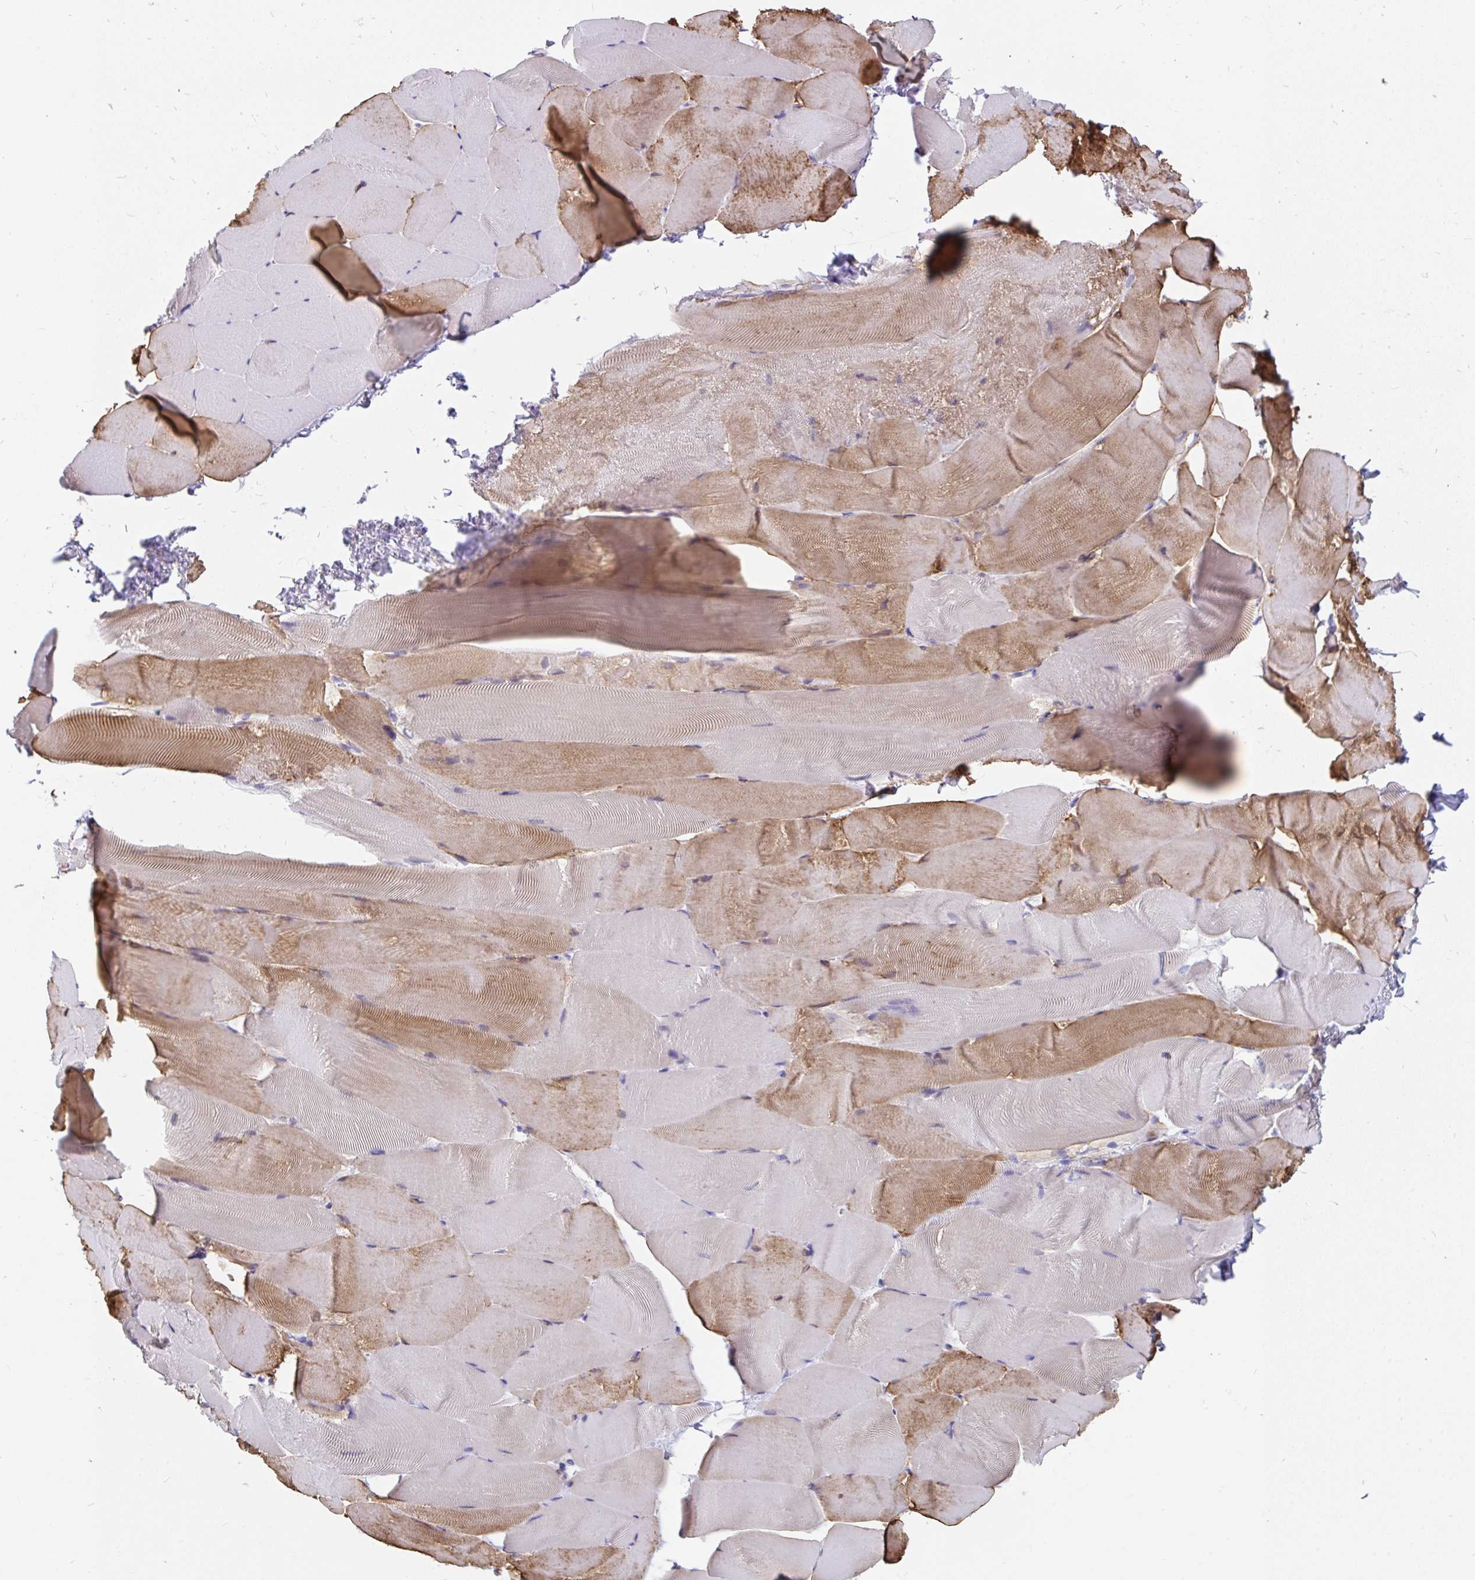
{"staining": {"intensity": "moderate", "quantity": "25%-75%", "location": "cytoplasmic/membranous"}, "tissue": "skeletal muscle", "cell_type": "Myocytes", "image_type": "normal", "snomed": [{"axis": "morphology", "description": "Normal tissue, NOS"}, {"axis": "topography", "description": "Skeletal muscle"}], "caption": "Myocytes demonstrate medium levels of moderate cytoplasmic/membranous expression in approximately 25%-75% of cells in benign skeletal muscle.", "gene": "INTS5", "patient": {"sex": "female", "age": 64}}